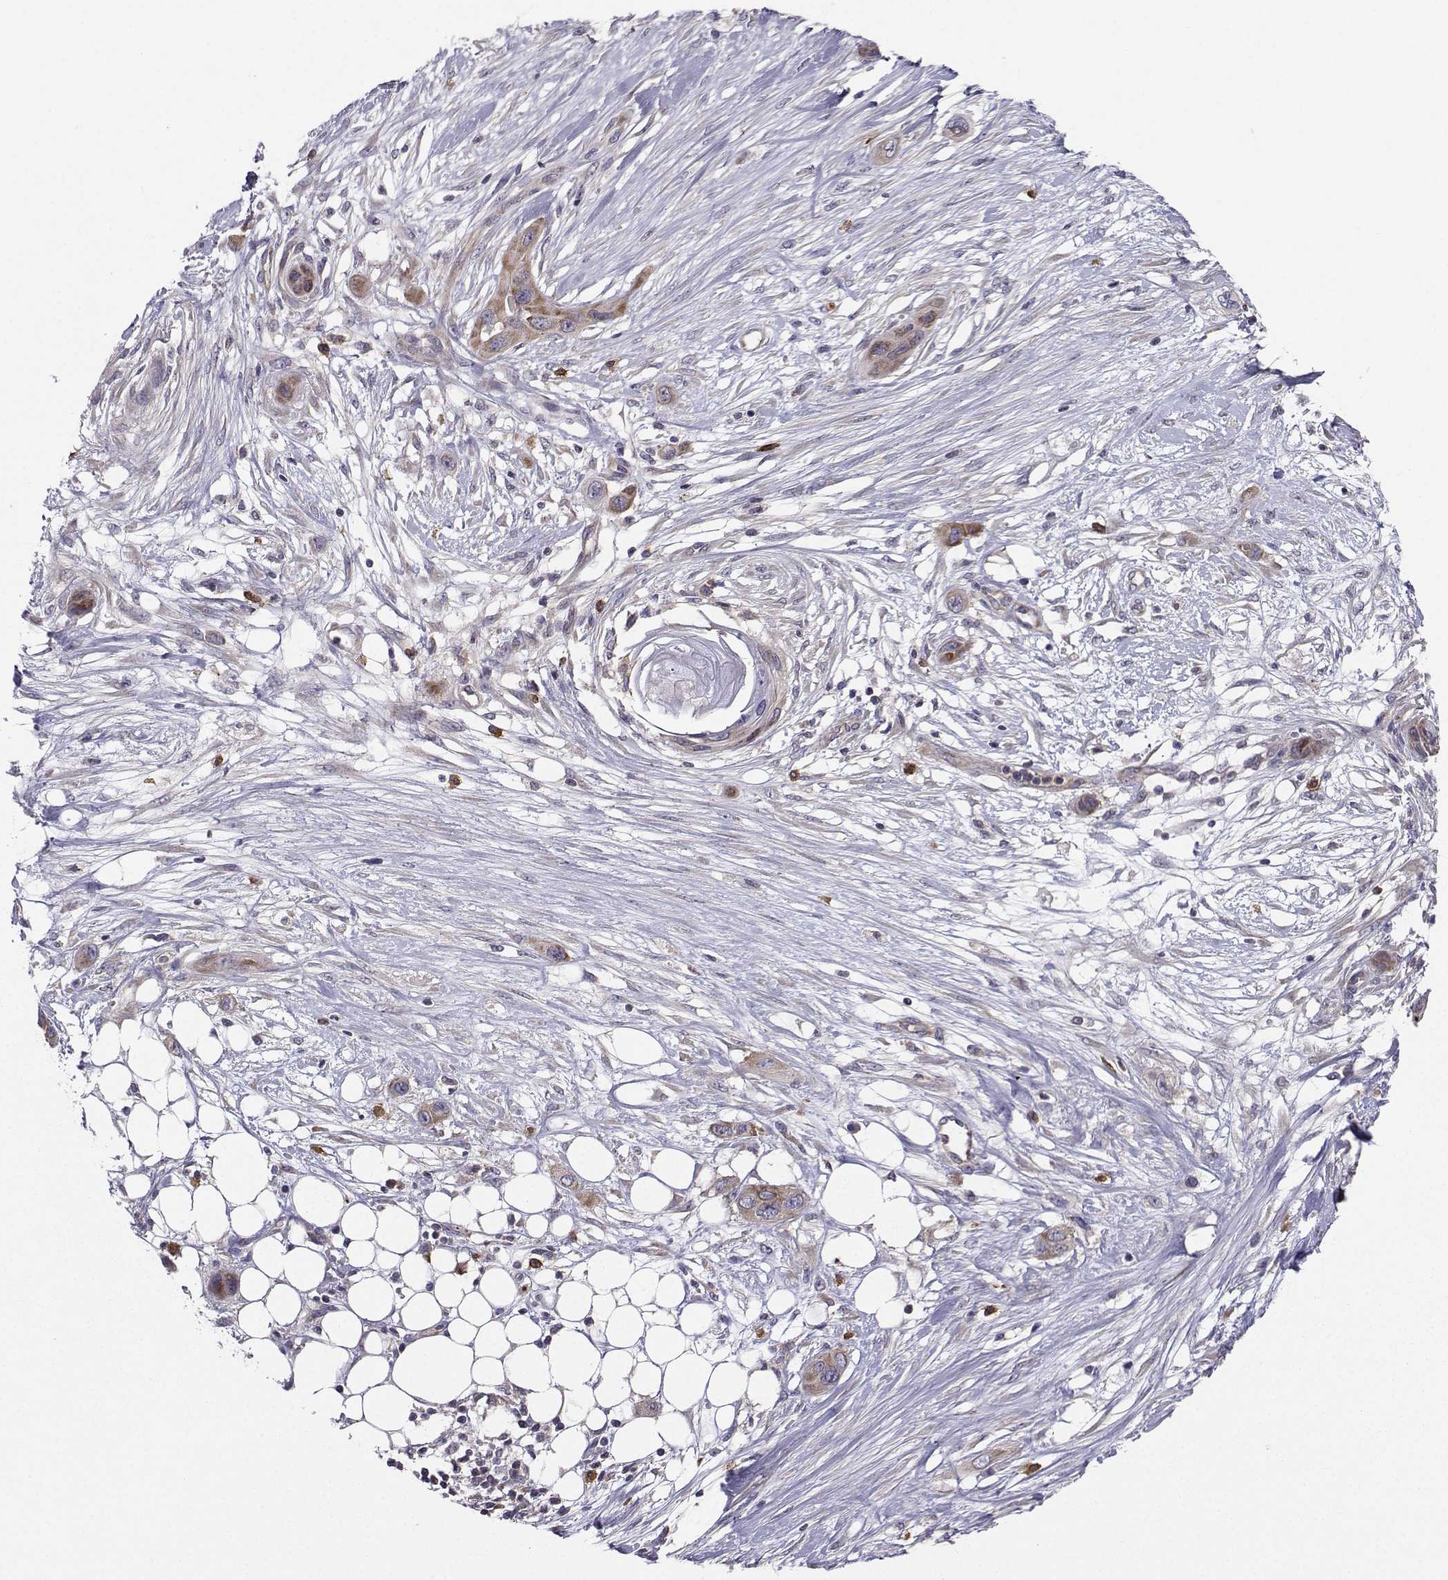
{"staining": {"intensity": "moderate", "quantity": "<25%", "location": "cytoplasmic/membranous"}, "tissue": "skin cancer", "cell_type": "Tumor cells", "image_type": "cancer", "snomed": [{"axis": "morphology", "description": "Squamous cell carcinoma, NOS"}, {"axis": "topography", "description": "Skin"}], "caption": "Protein expression analysis of human skin squamous cell carcinoma reveals moderate cytoplasmic/membranous expression in about <25% of tumor cells. The protein is stained brown, and the nuclei are stained in blue (DAB (3,3'-diaminobenzidine) IHC with brightfield microscopy, high magnification).", "gene": "STXBP5", "patient": {"sex": "male", "age": 79}}